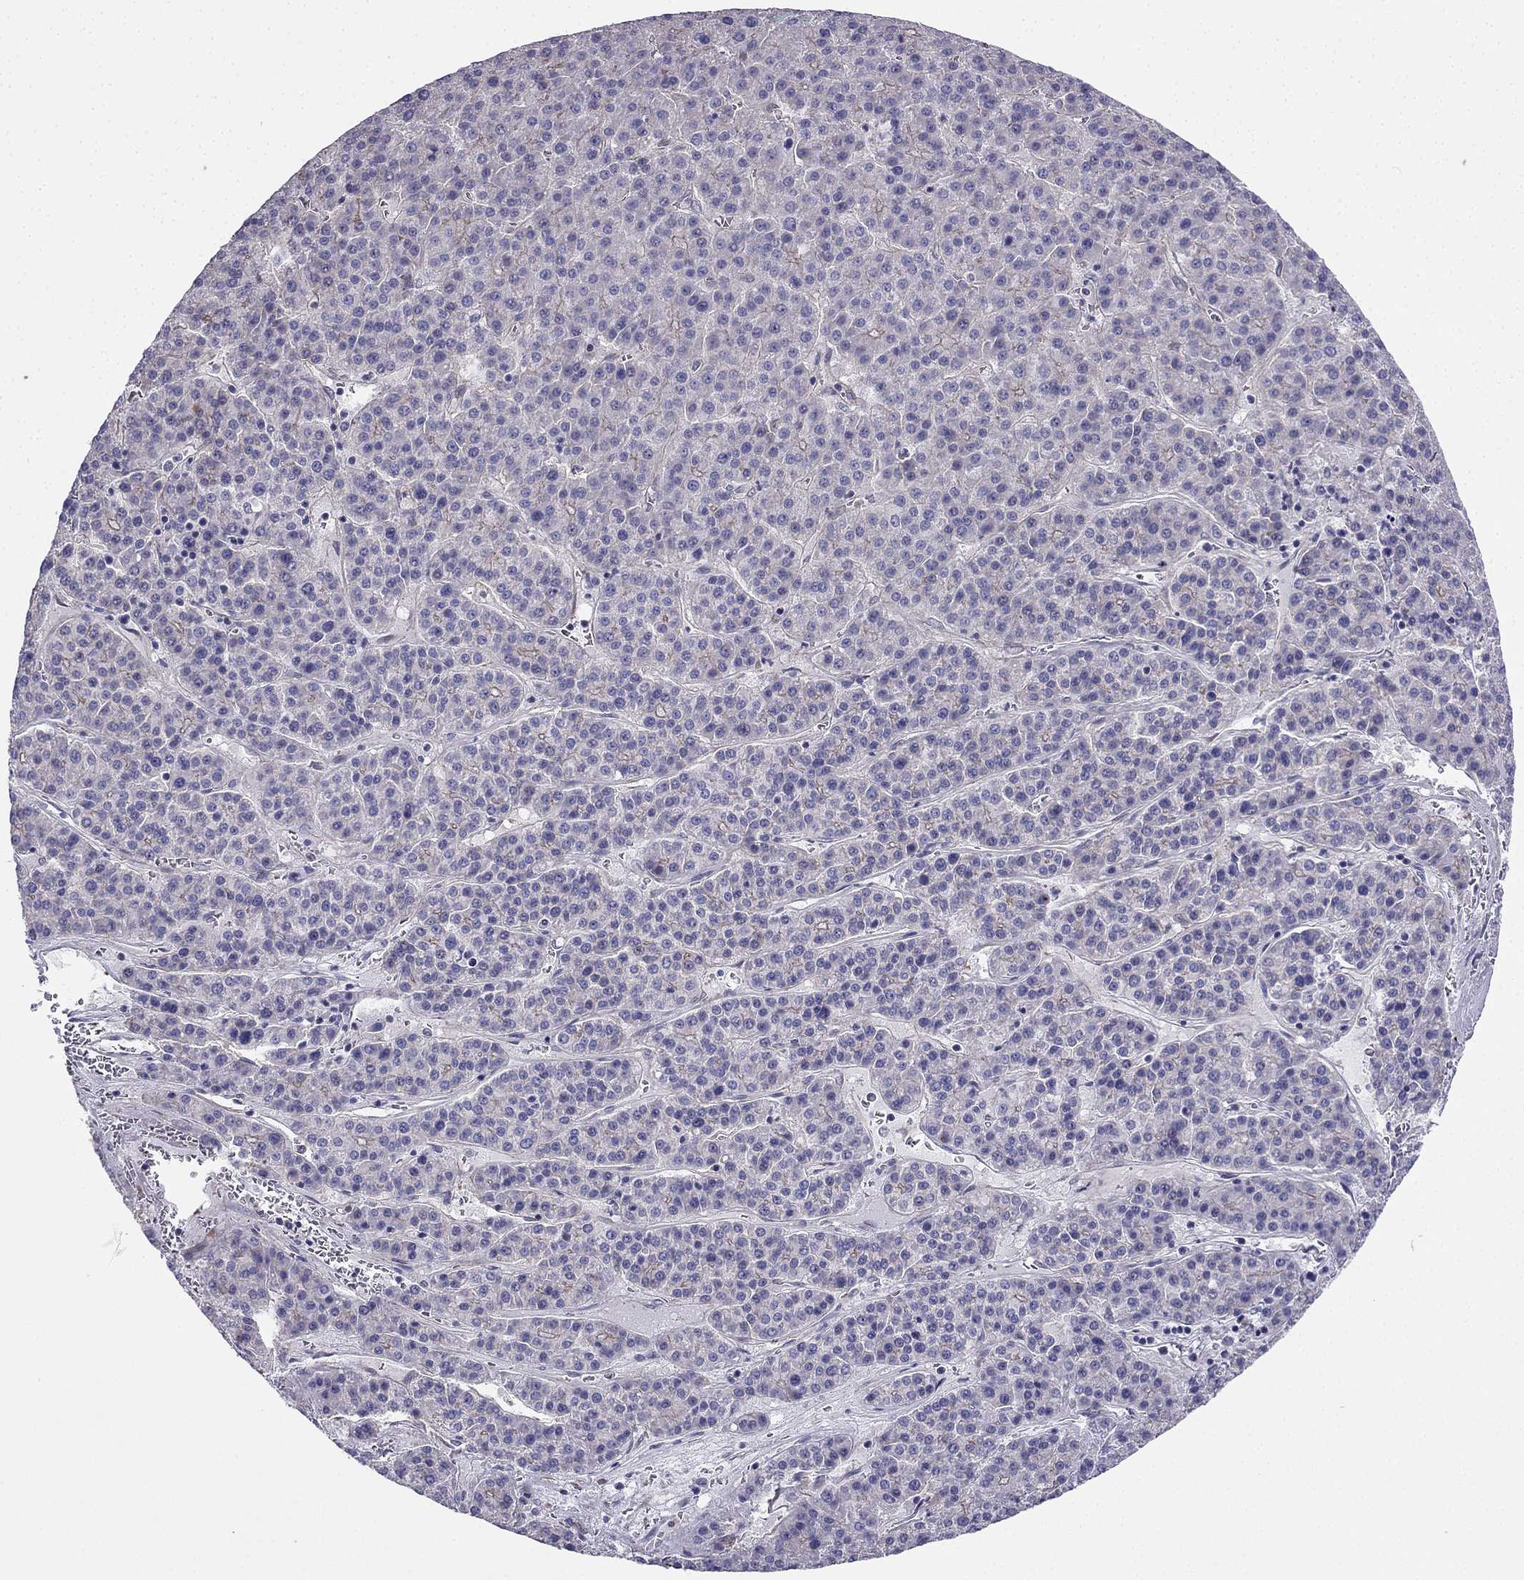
{"staining": {"intensity": "negative", "quantity": "none", "location": "none"}, "tissue": "liver cancer", "cell_type": "Tumor cells", "image_type": "cancer", "snomed": [{"axis": "morphology", "description": "Carcinoma, Hepatocellular, NOS"}, {"axis": "topography", "description": "Liver"}], "caption": "Immunohistochemical staining of liver cancer (hepatocellular carcinoma) demonstrates no significant positivity in tumor cells.", "gene": "ENOX1", "patient": {"sex": "female", "age": 58}}